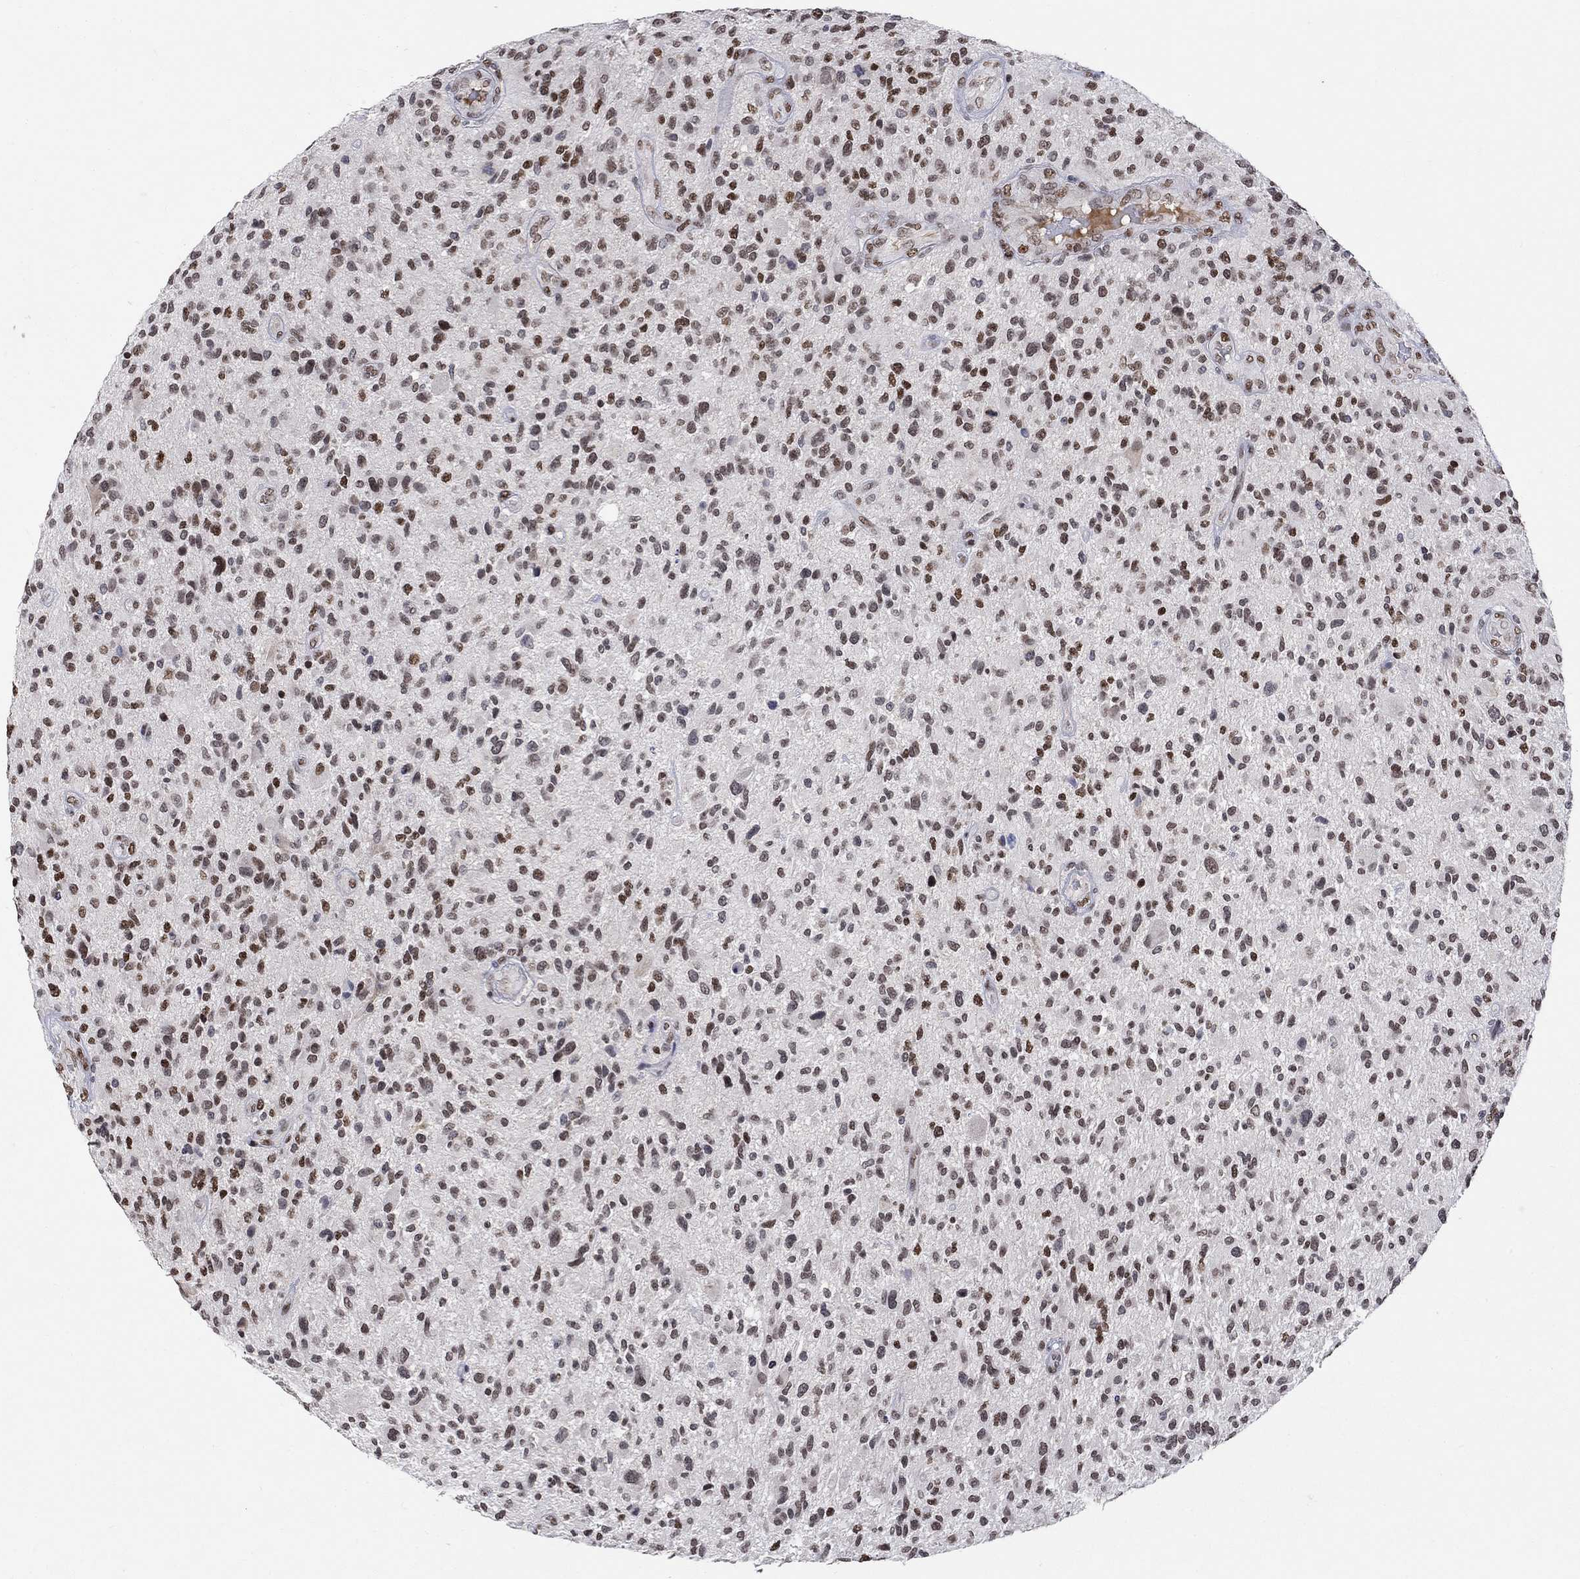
{"staining": {"intensity": "moderate", "quantity": ">75%", "location": "nuclear"}, "tissue": "glioma", "cell_type": "Tumor cells", "image_type": "cancer", "snomed": [{"axis": "morphology", "description": "Glioma, malignant, High grade"}, {"axis": "topography", "description": "Brain"}], "caption": "This photomicrograph exhibits immunohistochemistry staining of human malignant glioma (high-grade), with medium moderate nuclear expression in about >75% of tumor cells.", "gene": "KLF12", "patient": {"sex": "male", "age": 47}}